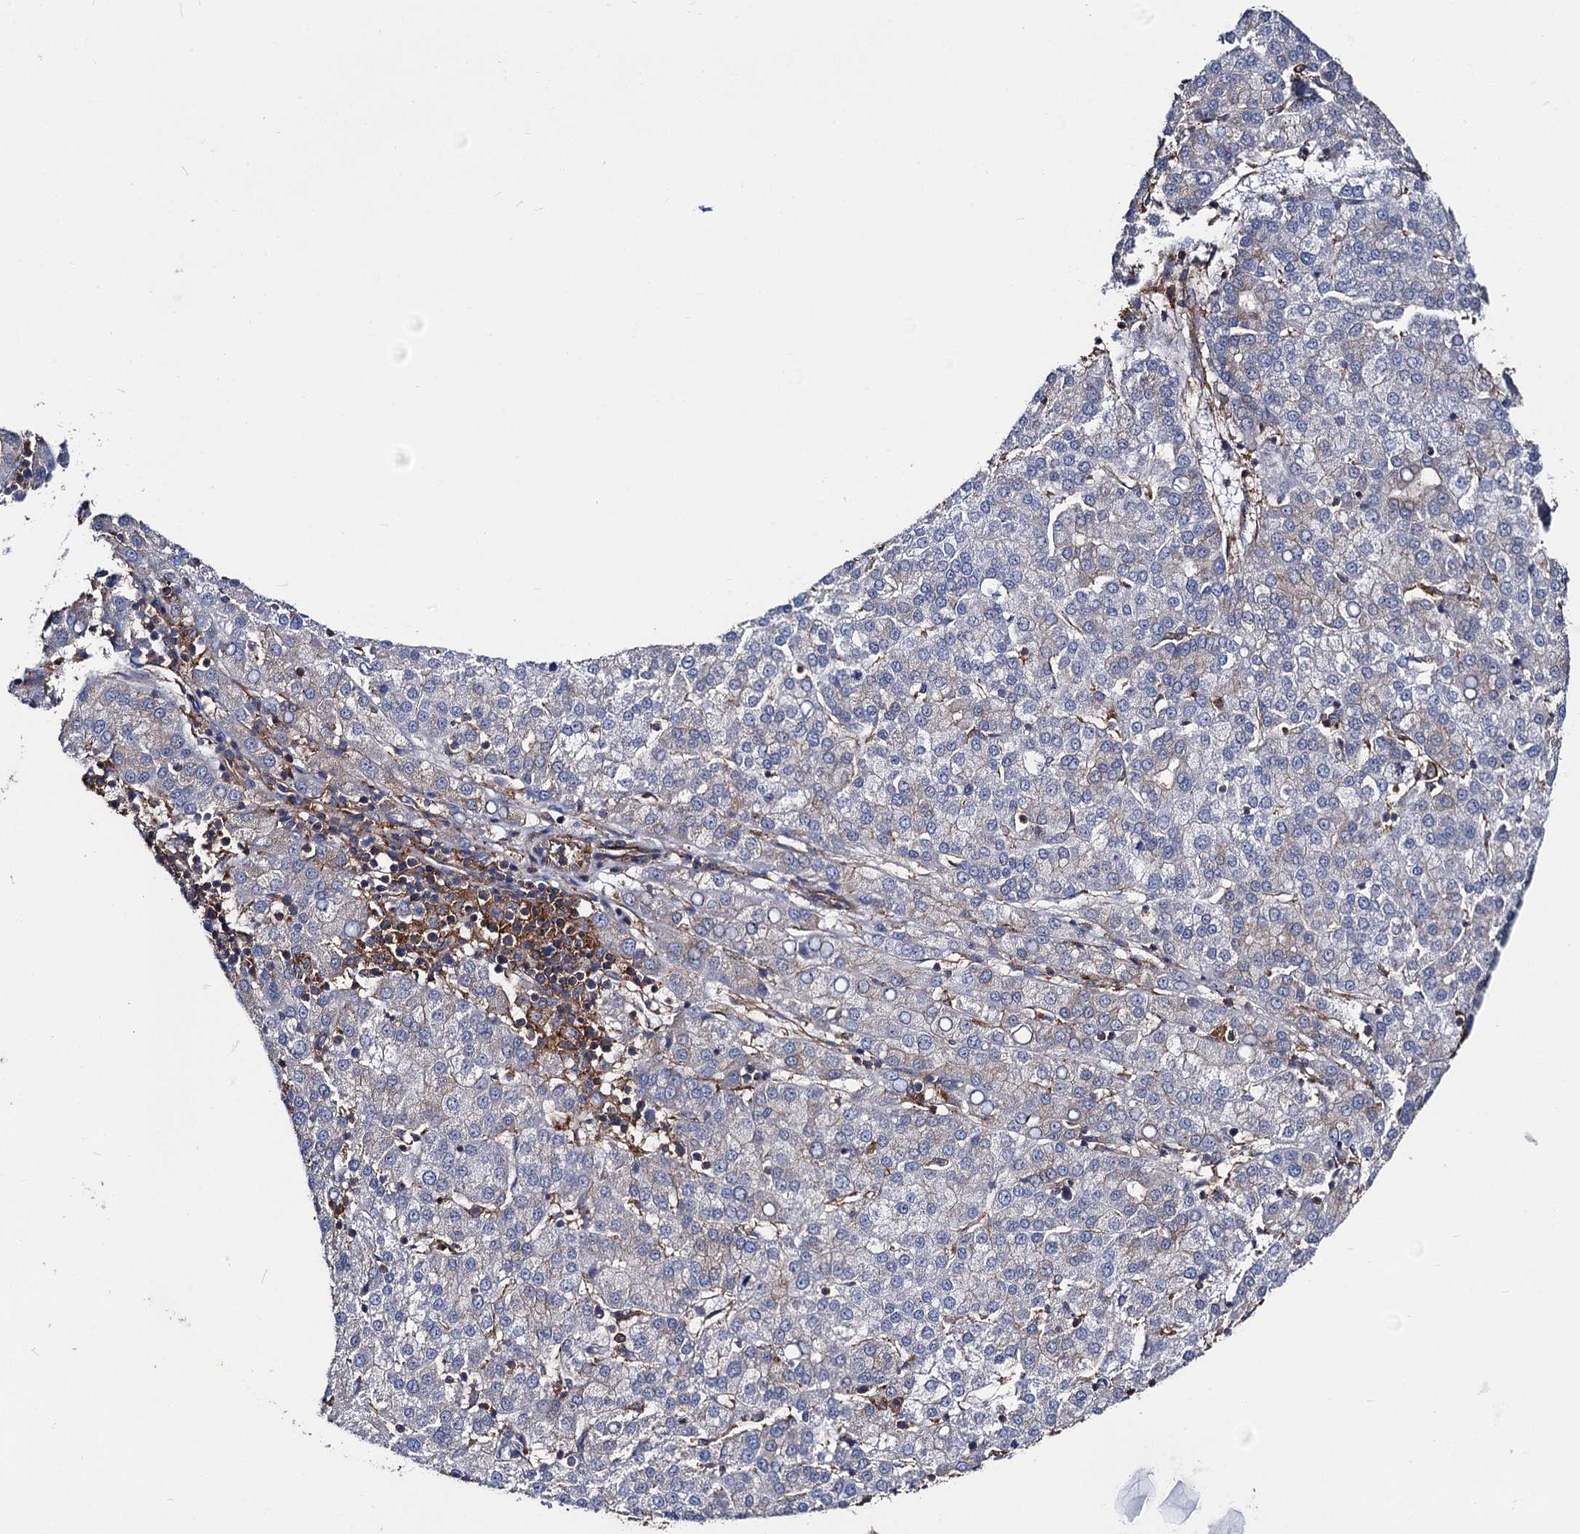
{"staining": {"intensity": "negative", "quantity": "none", "location": "none"}, "tissue": "liver cancer", "cell_type": "Tumor cells", "image_type": "cancer", "snomed": [{"axis": "morphology", "description": "Carcinoma, Hepatocellular, NOS"}, {"axis": "topography", "description": "Liver"}], "caption": "IHC histopathology image of human liver cancer (hepatocellular carcinoma) stained for a protein (brown), which displays no positivity in tumor cells. The staining was performed using DAB to visualize the protein expression in brown, while the nuclei were stained in blue with hematoxylin (Magnification: 20x).", "gene": "DYDC1", "patient": {"sex": "female", "age": 58}}